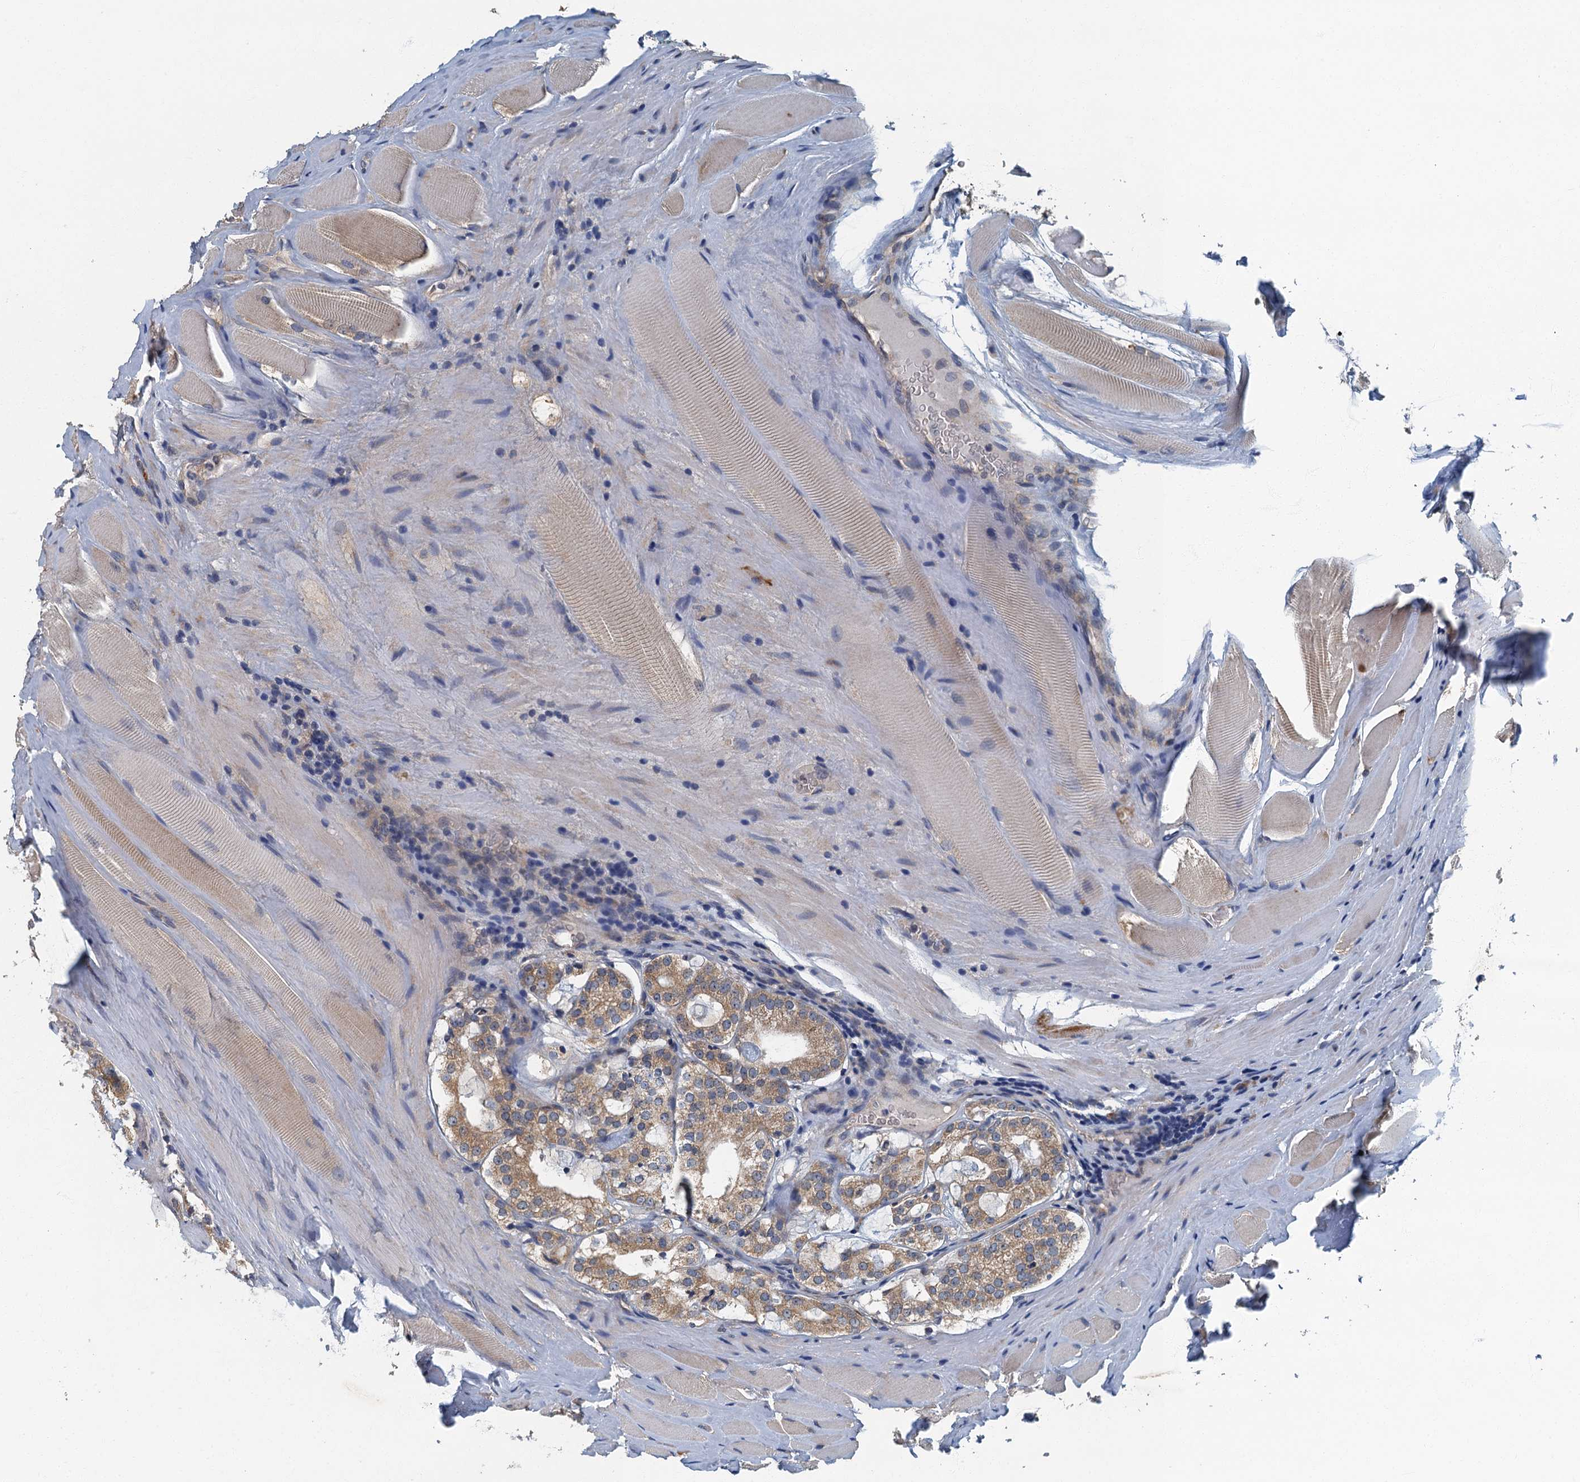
{"staining": {"intensity": "moderate", "quantity": "25%-75%", "location": "cytoplasmic/membranous"}, "tissue": "prostate cancer", "cell_type": "Tumor cells", "image_type": "cancer", "snomed": [{"axis": "morphology", "description": "Adenocarcinoma, High grade"}, {"axis": "topography", "description": "Prostate"}], "caption": "There is medium levels of moderate cytoplasmic/membranous staining in tumor cells of prostate cancer (adenocarcinoma (high-grade)), as demonstrated by immunohistochemical staining (brown color).", "gene": "DDX49", "patient": {"sex": "male", "age": 63}}